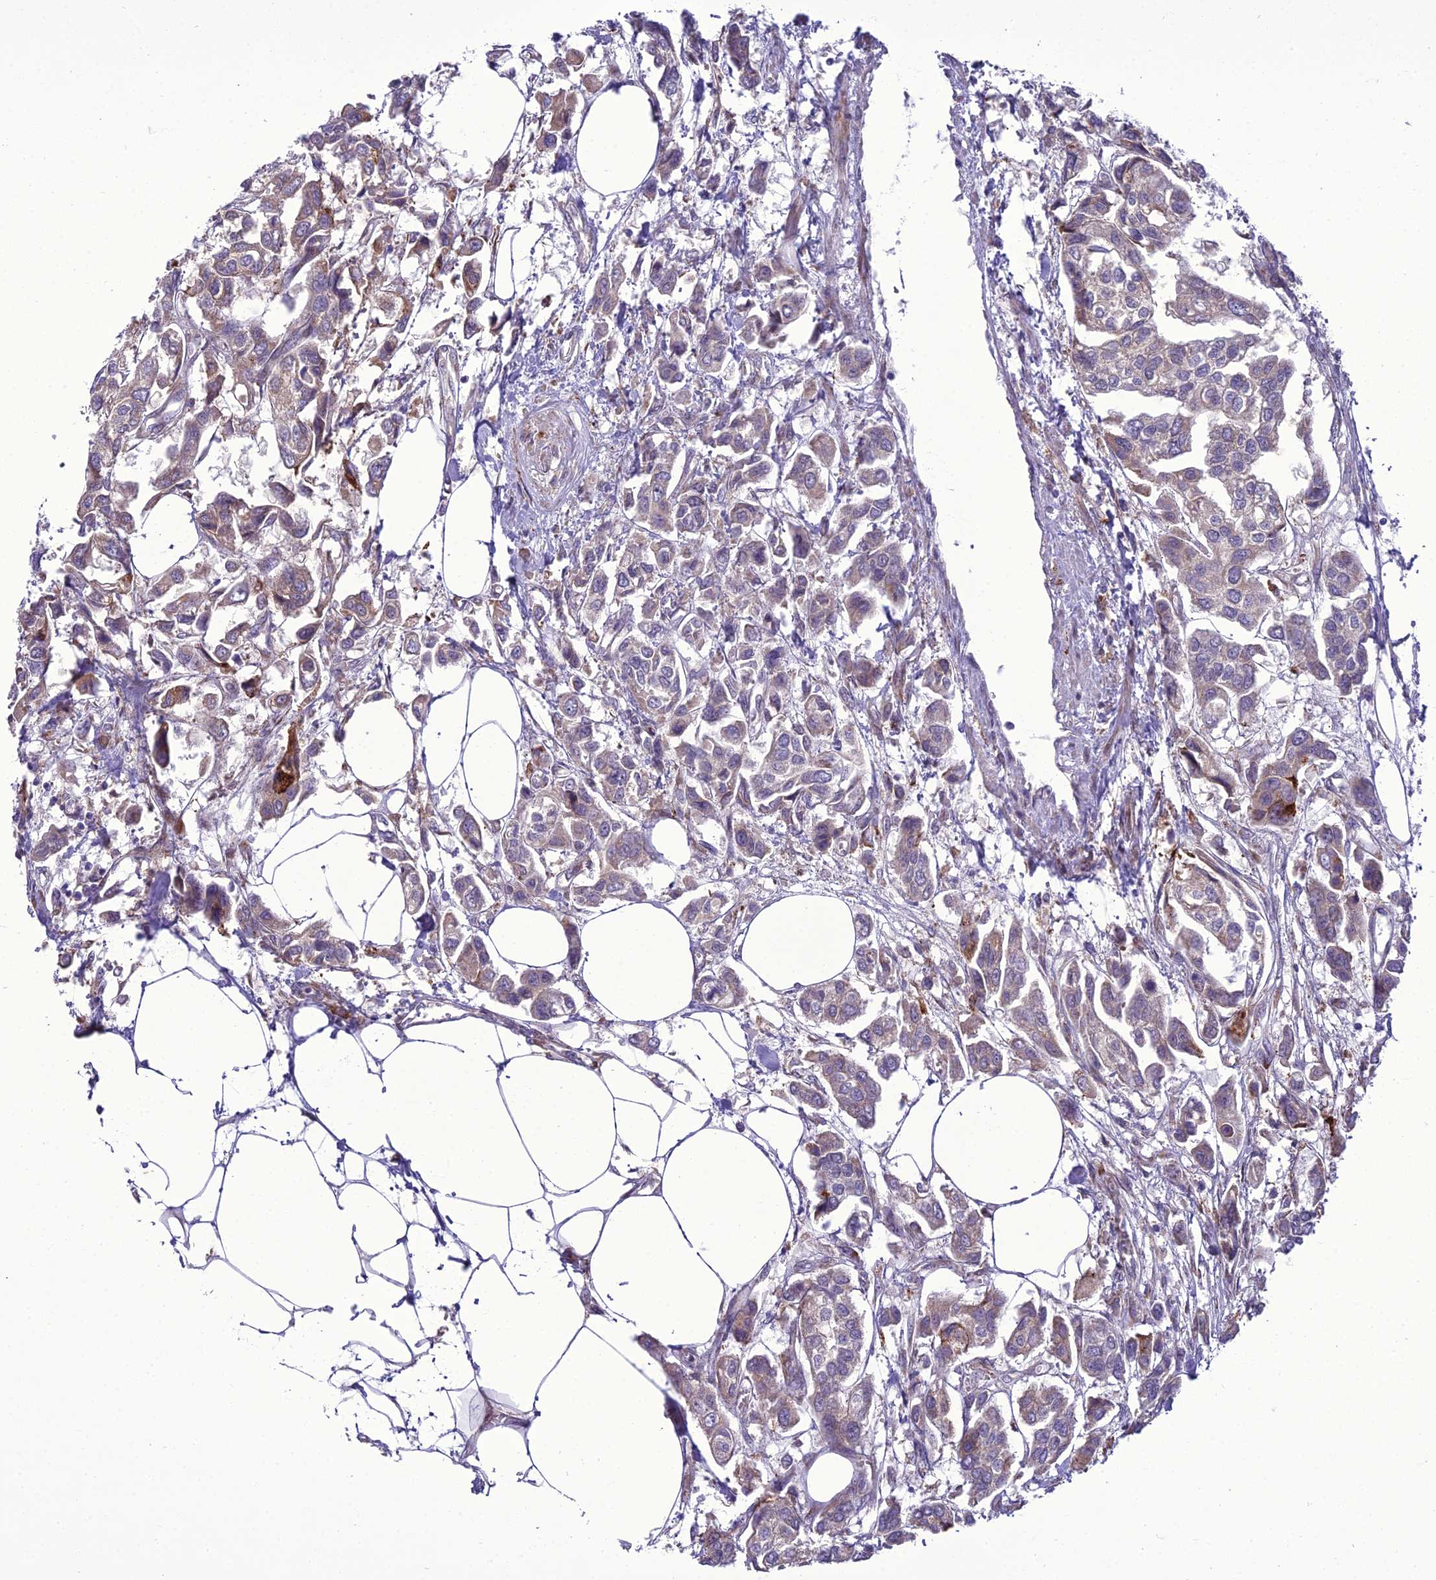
{"staining": {"intensity": "weak", "quantity": "25%-75%", "location": "cytoplasmic/membranous"}, "tissue": "urothelial cancer", "cell_type": "Tumor cells", "image_type": "cancer", "snomed": [{"axis": "morphology", "description": "Urothelial carcinoma, High grade"}, {"axis": "topography", "description": "Urinary bladder"}], "caption": "Protein expression analysis of human urothelial carcinoma (high-grade) reveals weak cytoplasmic/membranous expression in approximately 25%-75% of tumor cells. The staining was performed using DAB to visualize the protein expression in brown, while the nuclei were stained in blue with hematoxylin (Magnification: 20x).", "gene": "NEURL2", "patient": {"sex": "male", "age": 67}}